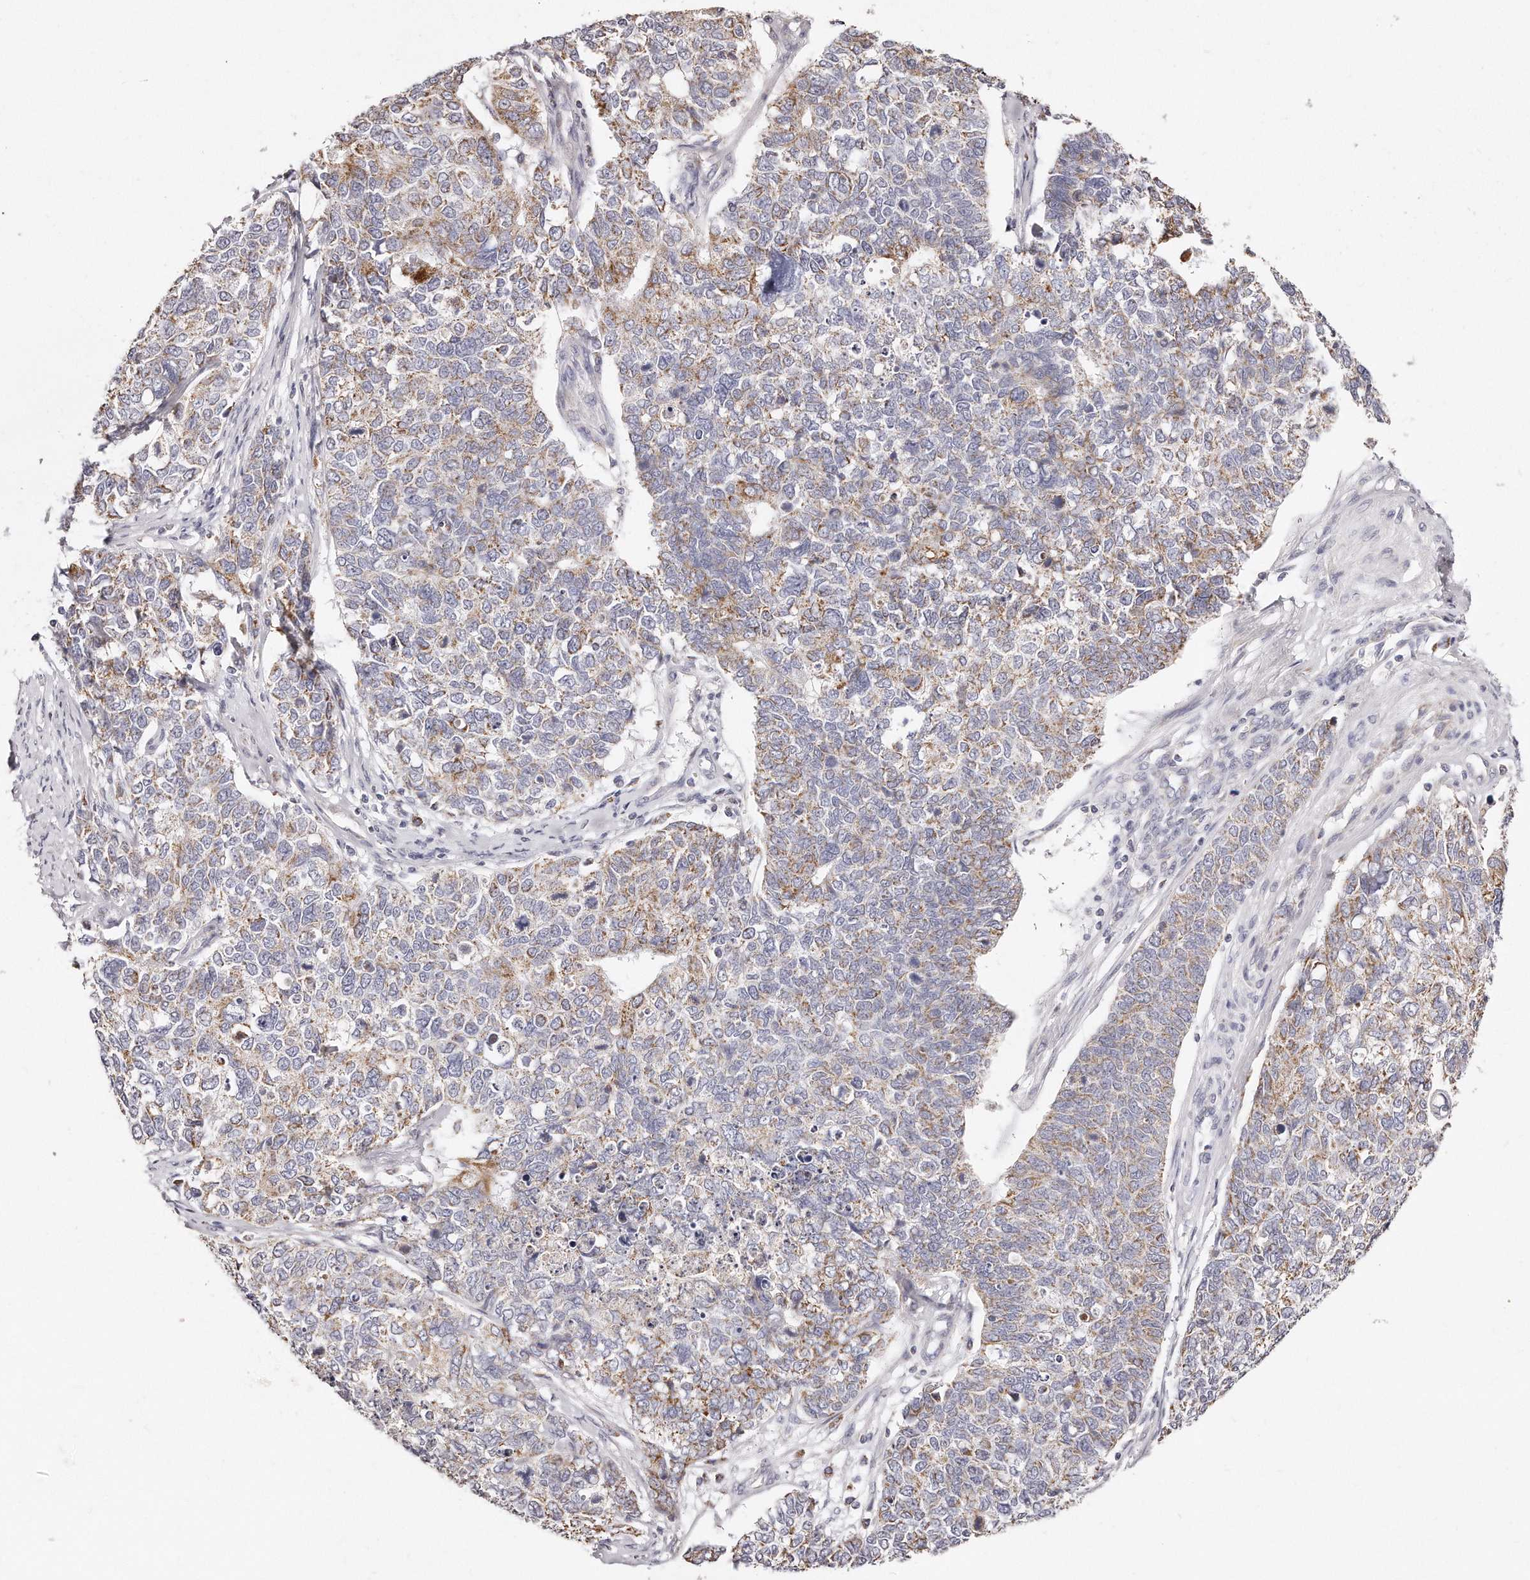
{"staining": {"intensity": "weak", "quantity": ">75%", "location": "cytoplasmic/membranous"}, "tissue": "cervical cancer", "cell_type": "Tumor cells", "image_type": "cancer", "snomed": [{"axis": "morphology", "description": "Squamous cell carcinoma, NOS"}, {"axis": "topography", "description": "Cervix"}], "caption": "This is an image of immunohistochemistry staining of cervical cancer, which shows weak positivity in the cytoplasmic/membranous of tumor cells.", "gene": "RTKN", "patient": {"sex": "female", "age": 63}}